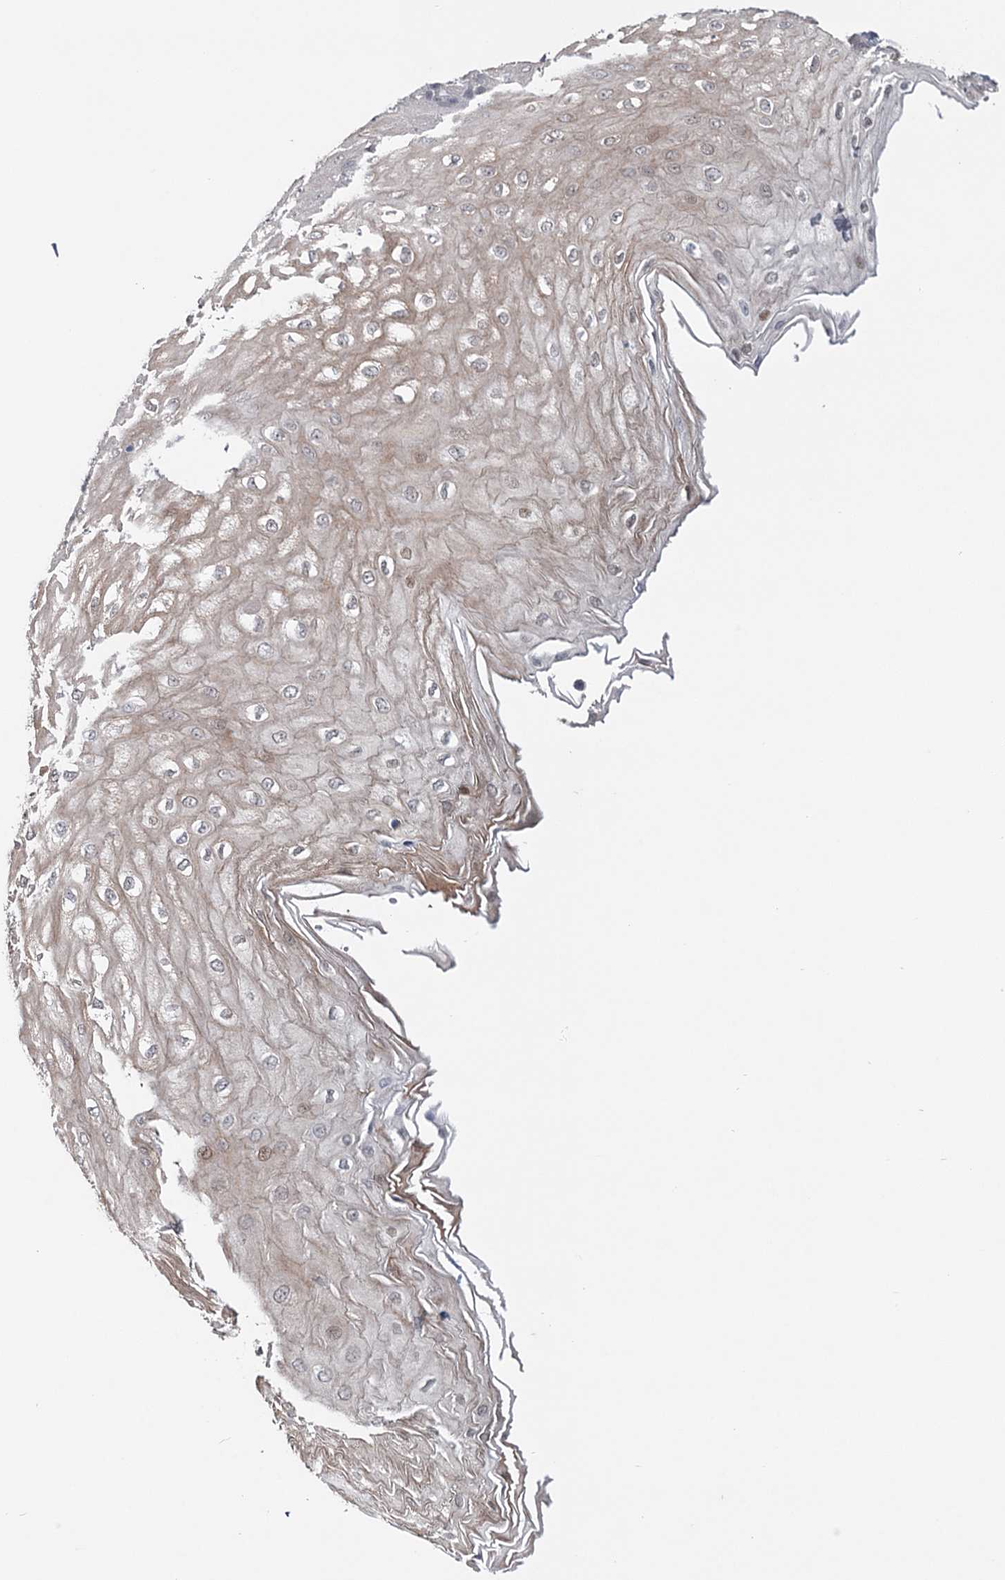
{"staining": {"intensity": "moderate", "quantity": "<25%", "location": "cytoplasmic/membranous,nuclear"}, "tissue": "esophagus", "cell_type": "Squamous epithelial cells", "image_type": "normal", "snomed": [{"axis": "morphology", "description": "Normal tissue, NOS"}, {"axis": "topography", "description": "Esophagus"}], "caption": "Protein expression analysis of unremarkable esophagus exhibits moderate cytoplasmic/membranous,nuclear staining in about <25% of squamous epithelial cells. (DAB (3,3'-diaminobenzidine) IHC with brightfield microscopy, high magnification).", "gene": "TMEM70", "patient": {"sex": "male", "age": 60}}